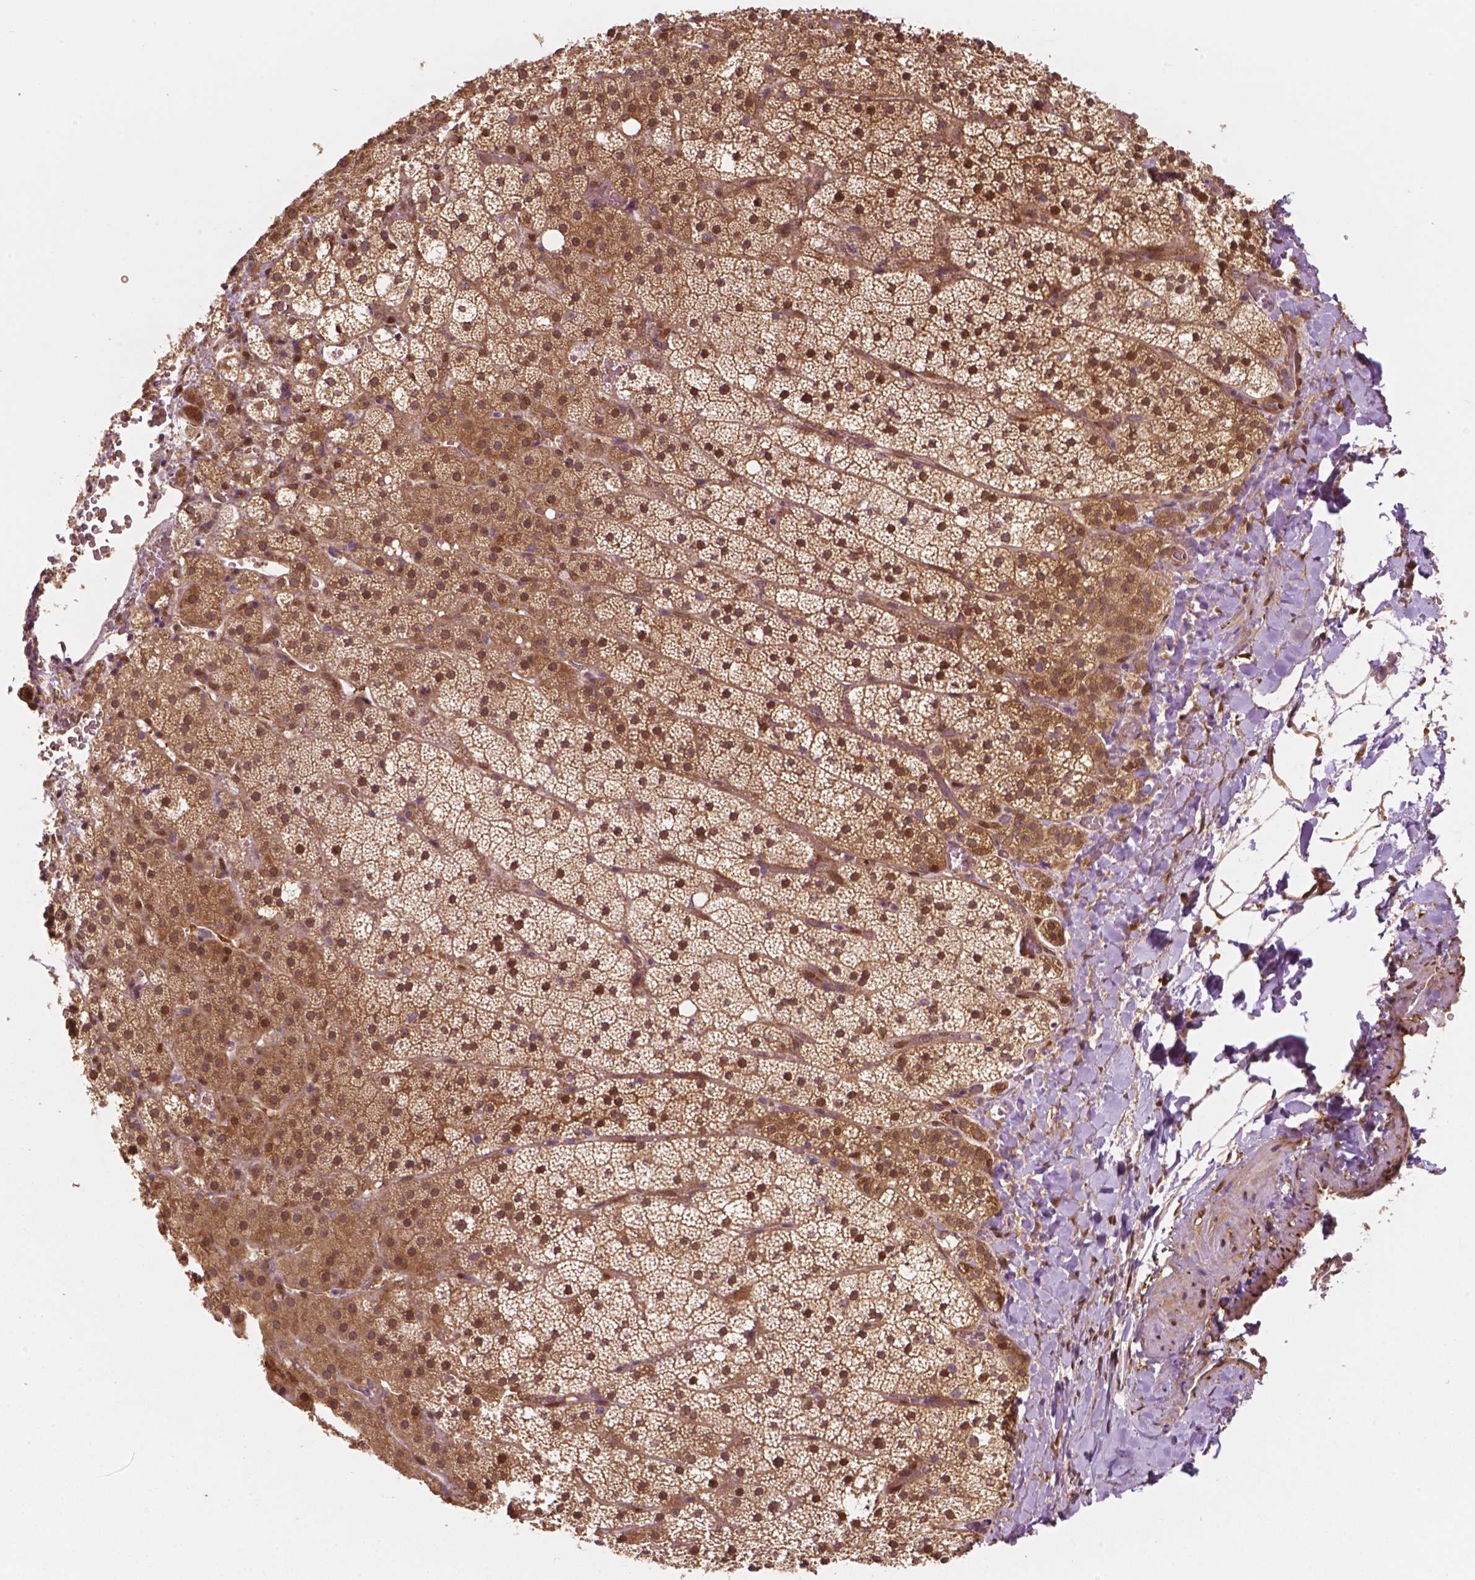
{"staining": {"intensity": "moderate", "quantity": "25%-75%", "location": "cytoplasmic/membranous,nuclear"}, "tissue": "adrenal gland", "cell_type": "Glandular cells", "image_type": "normal", "snomed": [{"axis": "morphology", "description": "Normal tissue, NOS"}, {"axis": "topography", "description": "Adrenal gland"}], "caption": "Immunohistochemistry (IHC) of normal human adrenal gland shows medium levels of moderate cytoplasmic/membranous,nuclear expression in approximately 25%-75% of glandular cells. (IHC, brightfield microscopy, high magnification).", "gene": "YAP1", "patient": {"sex": "male", "age": 53}}